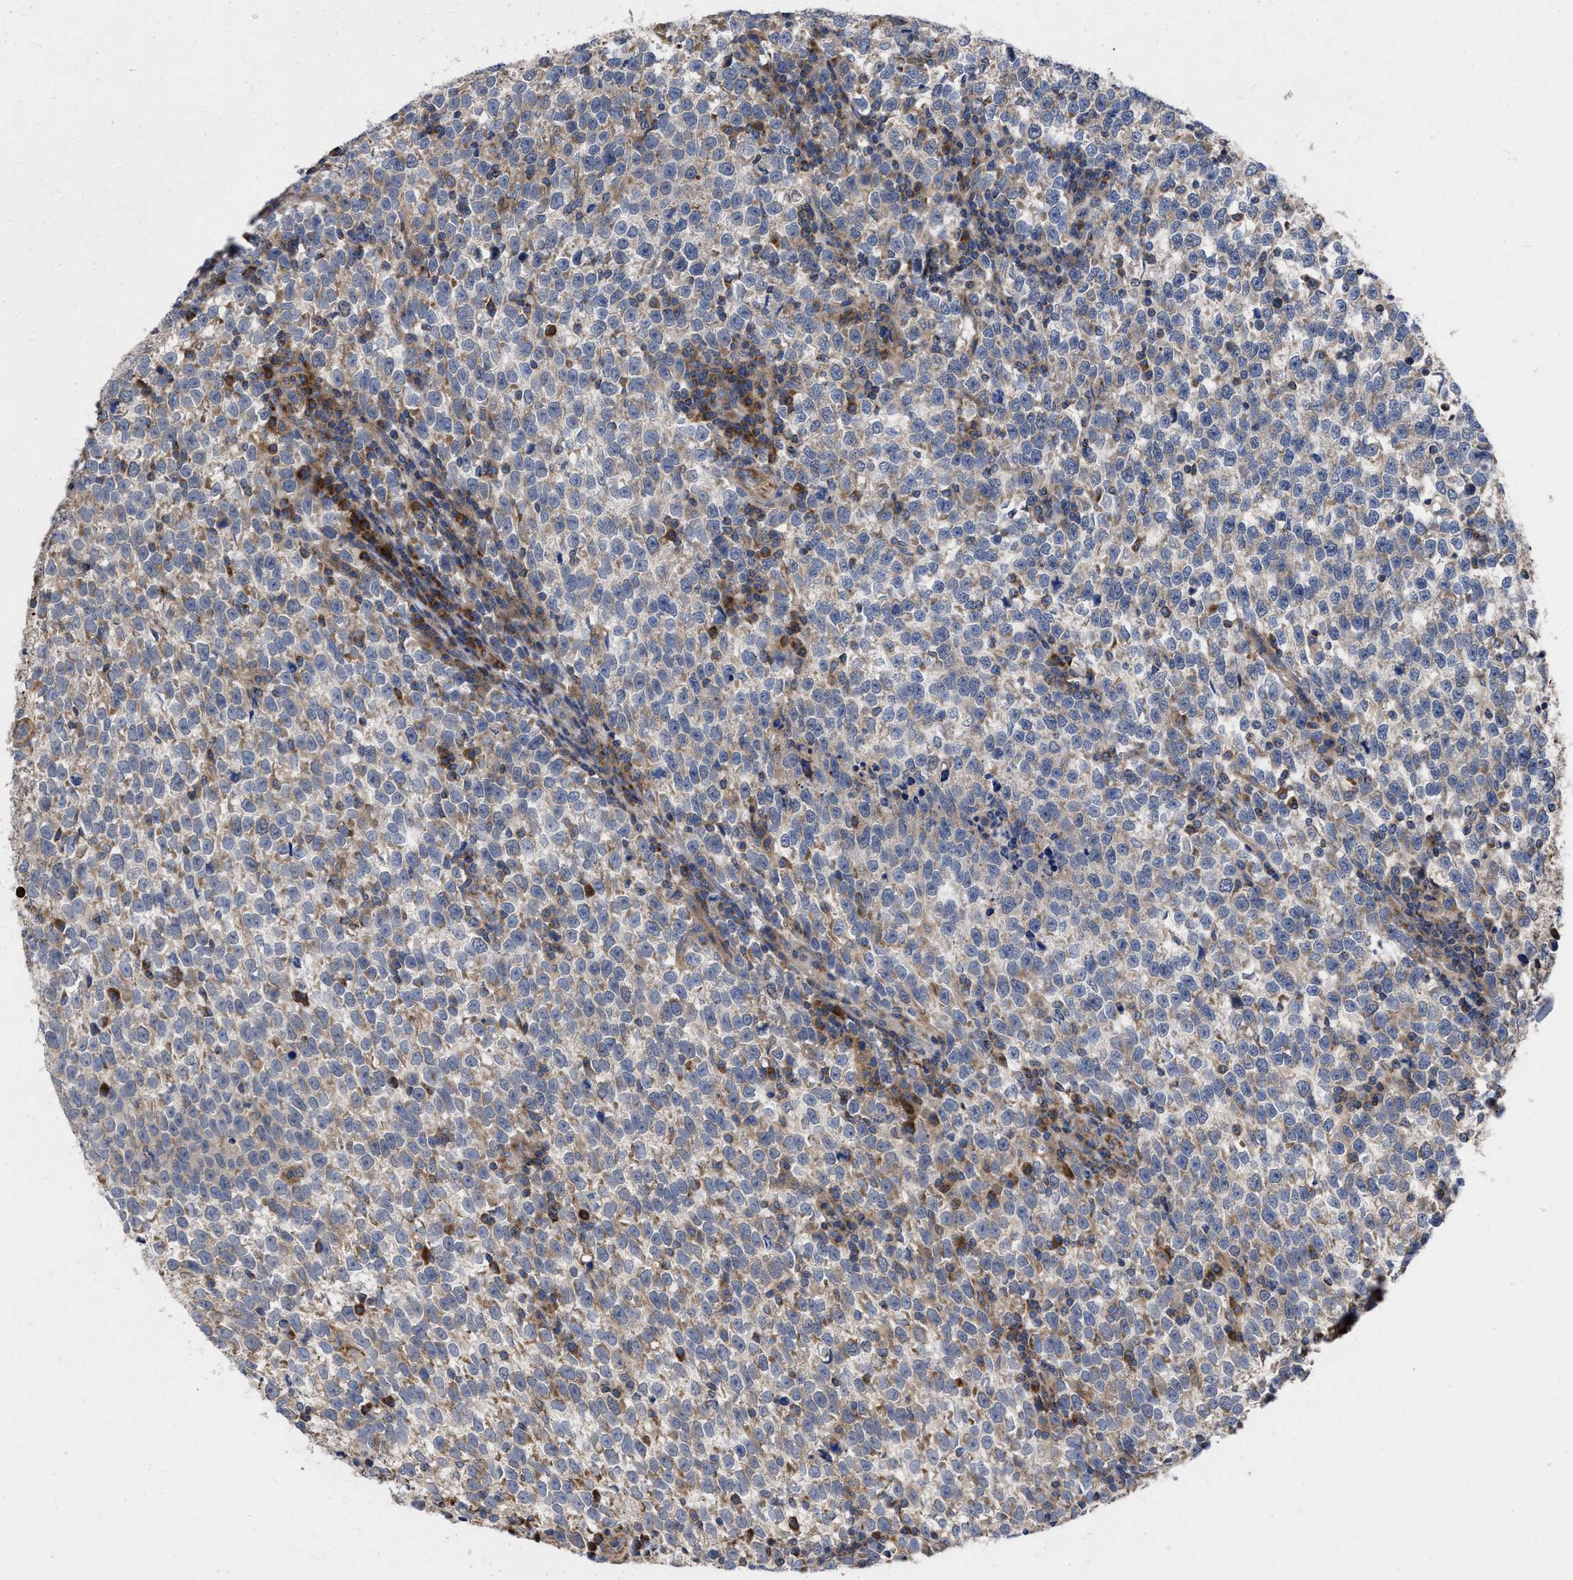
{"staining": {"intensity": "weak", "quantity": "25%-75%", "location": "cytoplasmic/membranous"}, "tissue": "testis cancer", "cell_type": "Tumor cells", "image_type": "cancer", "snomed": [{"axis": "morphology", "description": "Normal tissue, NOS"}, {"axis": "morphology", "description": "Seminoma, NOS"}, {"axis": "topography", "description": "Testis"}], "caption": "Immunohistochemical staining of seminoma (testis) shows low levels of weak cytoplasmic/membranous protein staining in approximately 25%-75% of tumor cells.", "gene": "CDKN2C", "patient": {"sex": "male", "age": 43}}